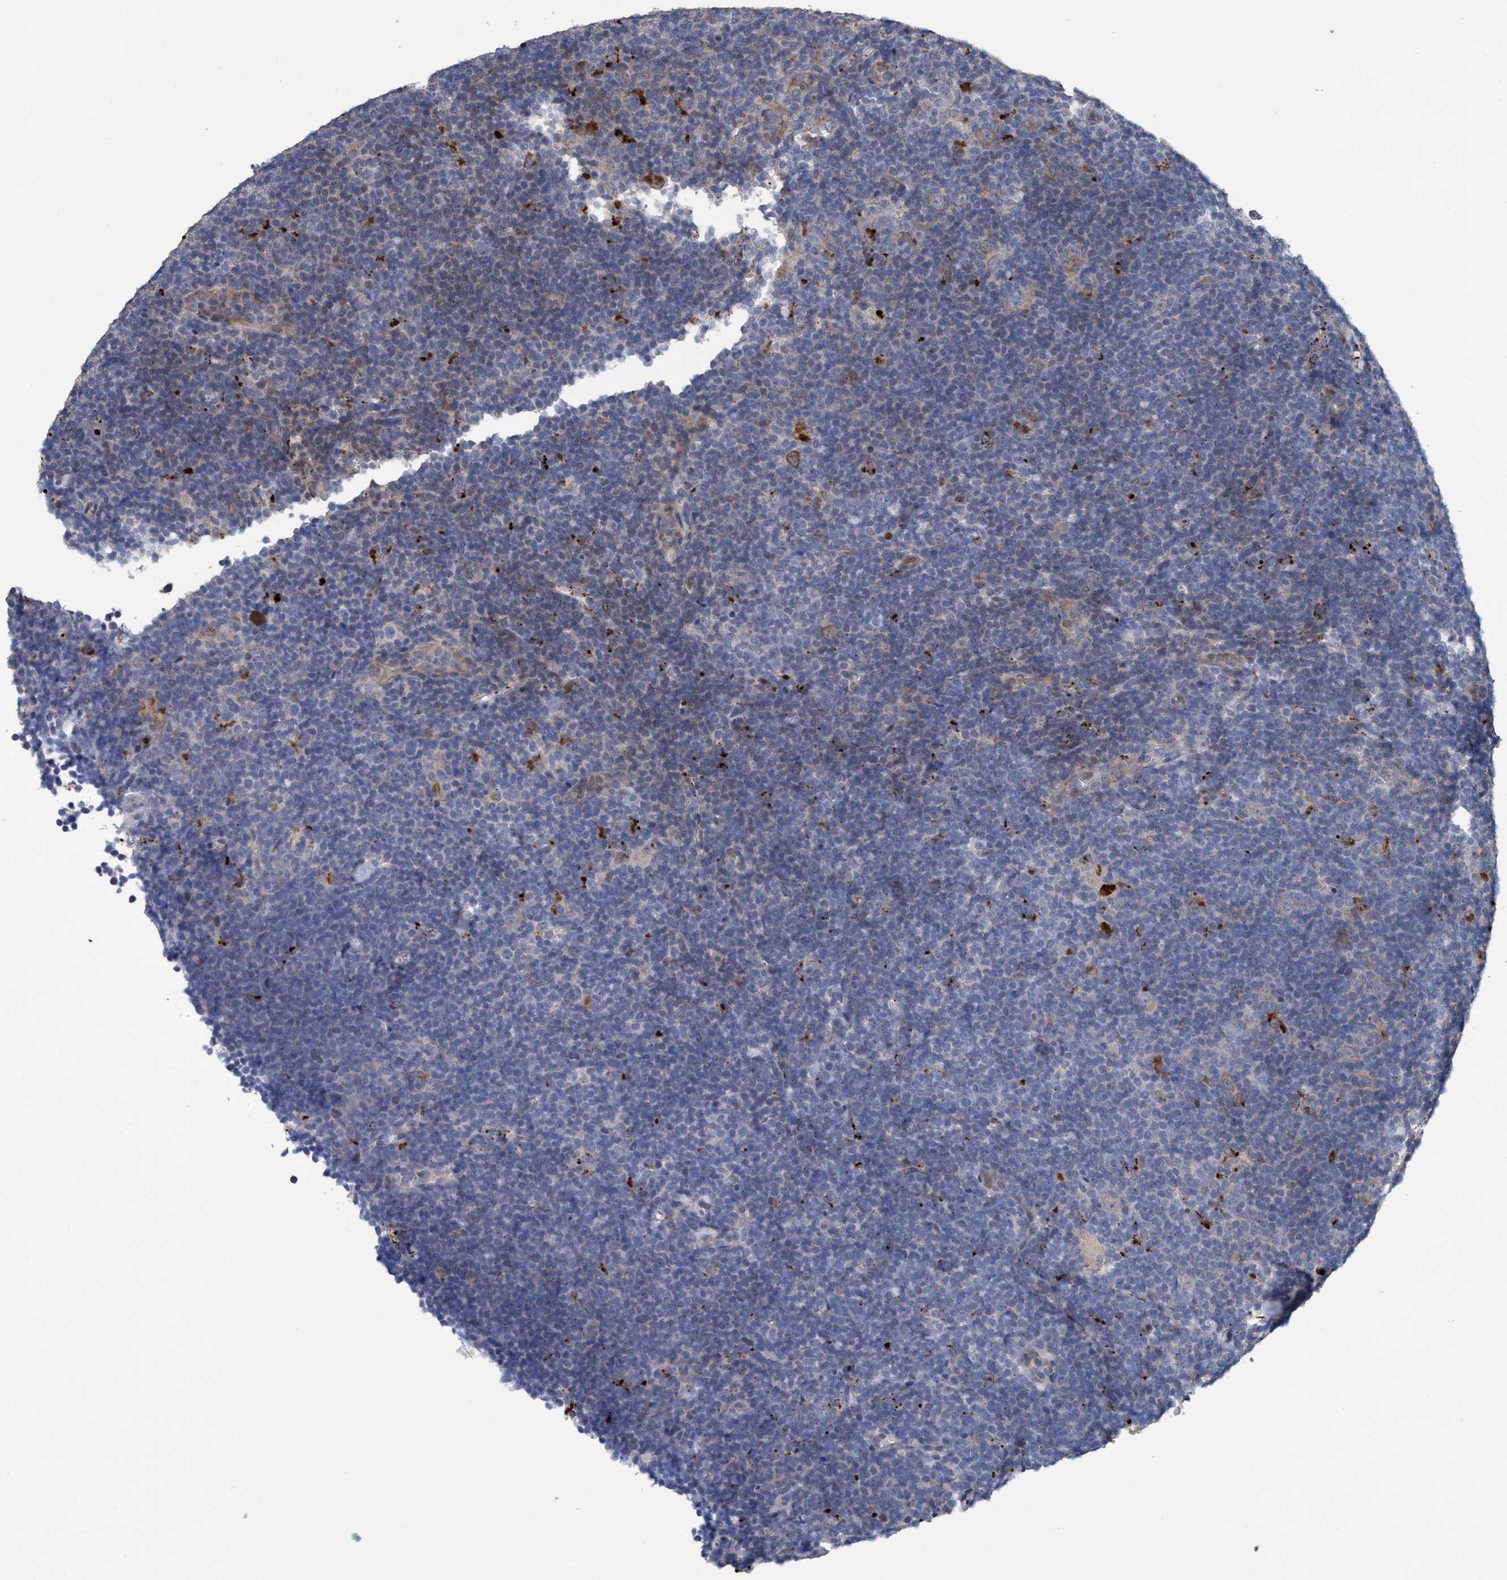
{"staining": {"intensity": "weak", "quantity": "<25%", "location": "cytoplasmic/membranous"}, "tissue": "lymphoma", "cell_type": "Tumor cells", "image_type": "cancer", "snomed": [{"axis": "morphology", "description": "Hodgkin's disease, NOS"}, {"axis": "topography", "description": "Lymph node"}], "caption": "Human Hodgkin's disease stained for a protein using IHC exhibits no staining in tumor cells.", "gene": "BBS9", "patient": {"sex": "female", "age": 57}}